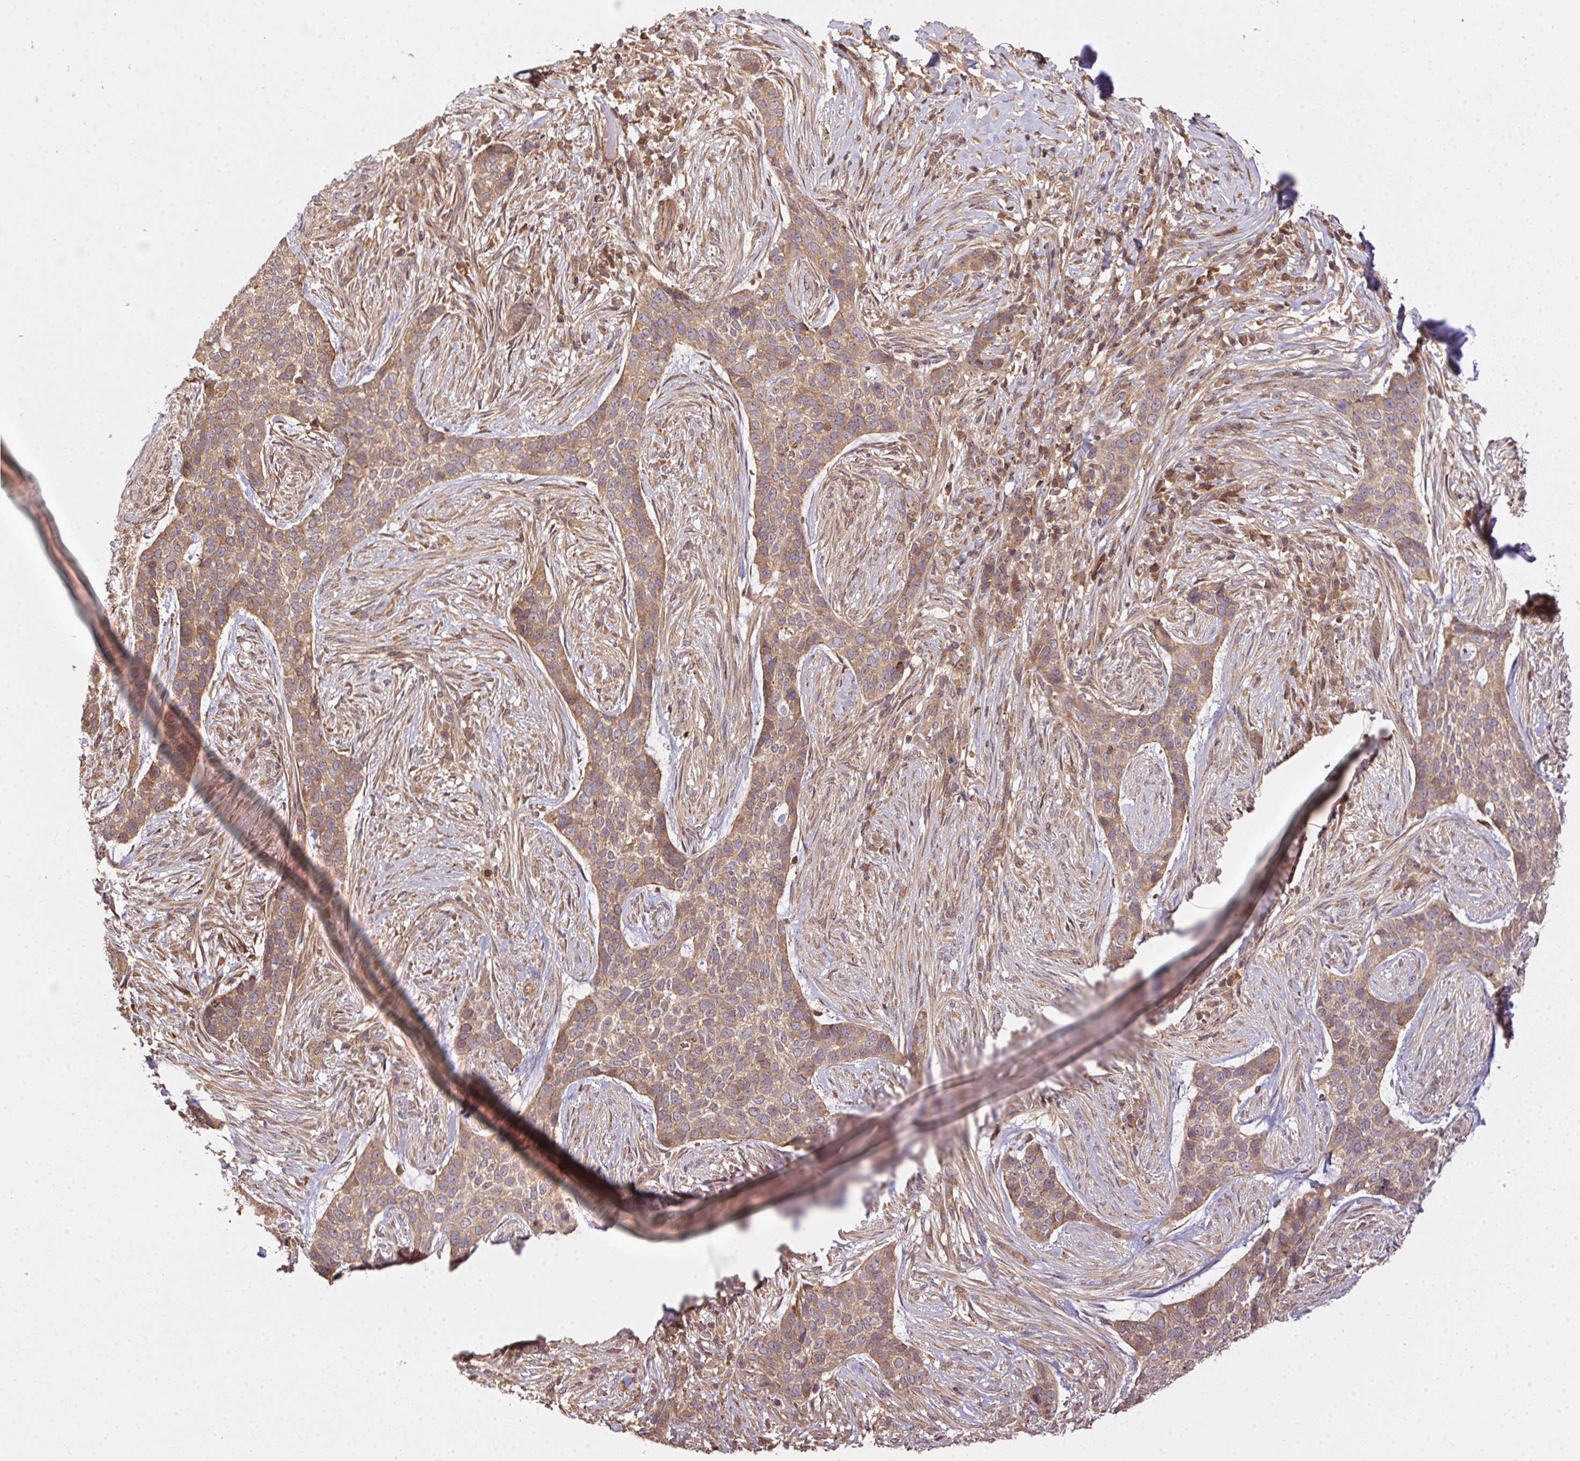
{"staining": {"intensity": "weak", "quantity": ">75%", "location": "cytoplasmic/membranous"}, "tissue": "skin cancer", "cell_type": "Tumor cells", "image_type": "cancer", "snomed": [{"axis": "morphology", "description": "Basal cell carcinoma"}, {"axis": "topography", "description": "Skin"}], "caption": "This photomicrograph demonstrates skin cancer stained with immunohistochemistry (IHC) to label a protein in brown. The cytoplasmic/membranous of tumor cells show weak positivity for the protein. Nuclei are counter-stained blue.", "gene": "MEX3D", "patient": {"sex": "female", "age": 69}}